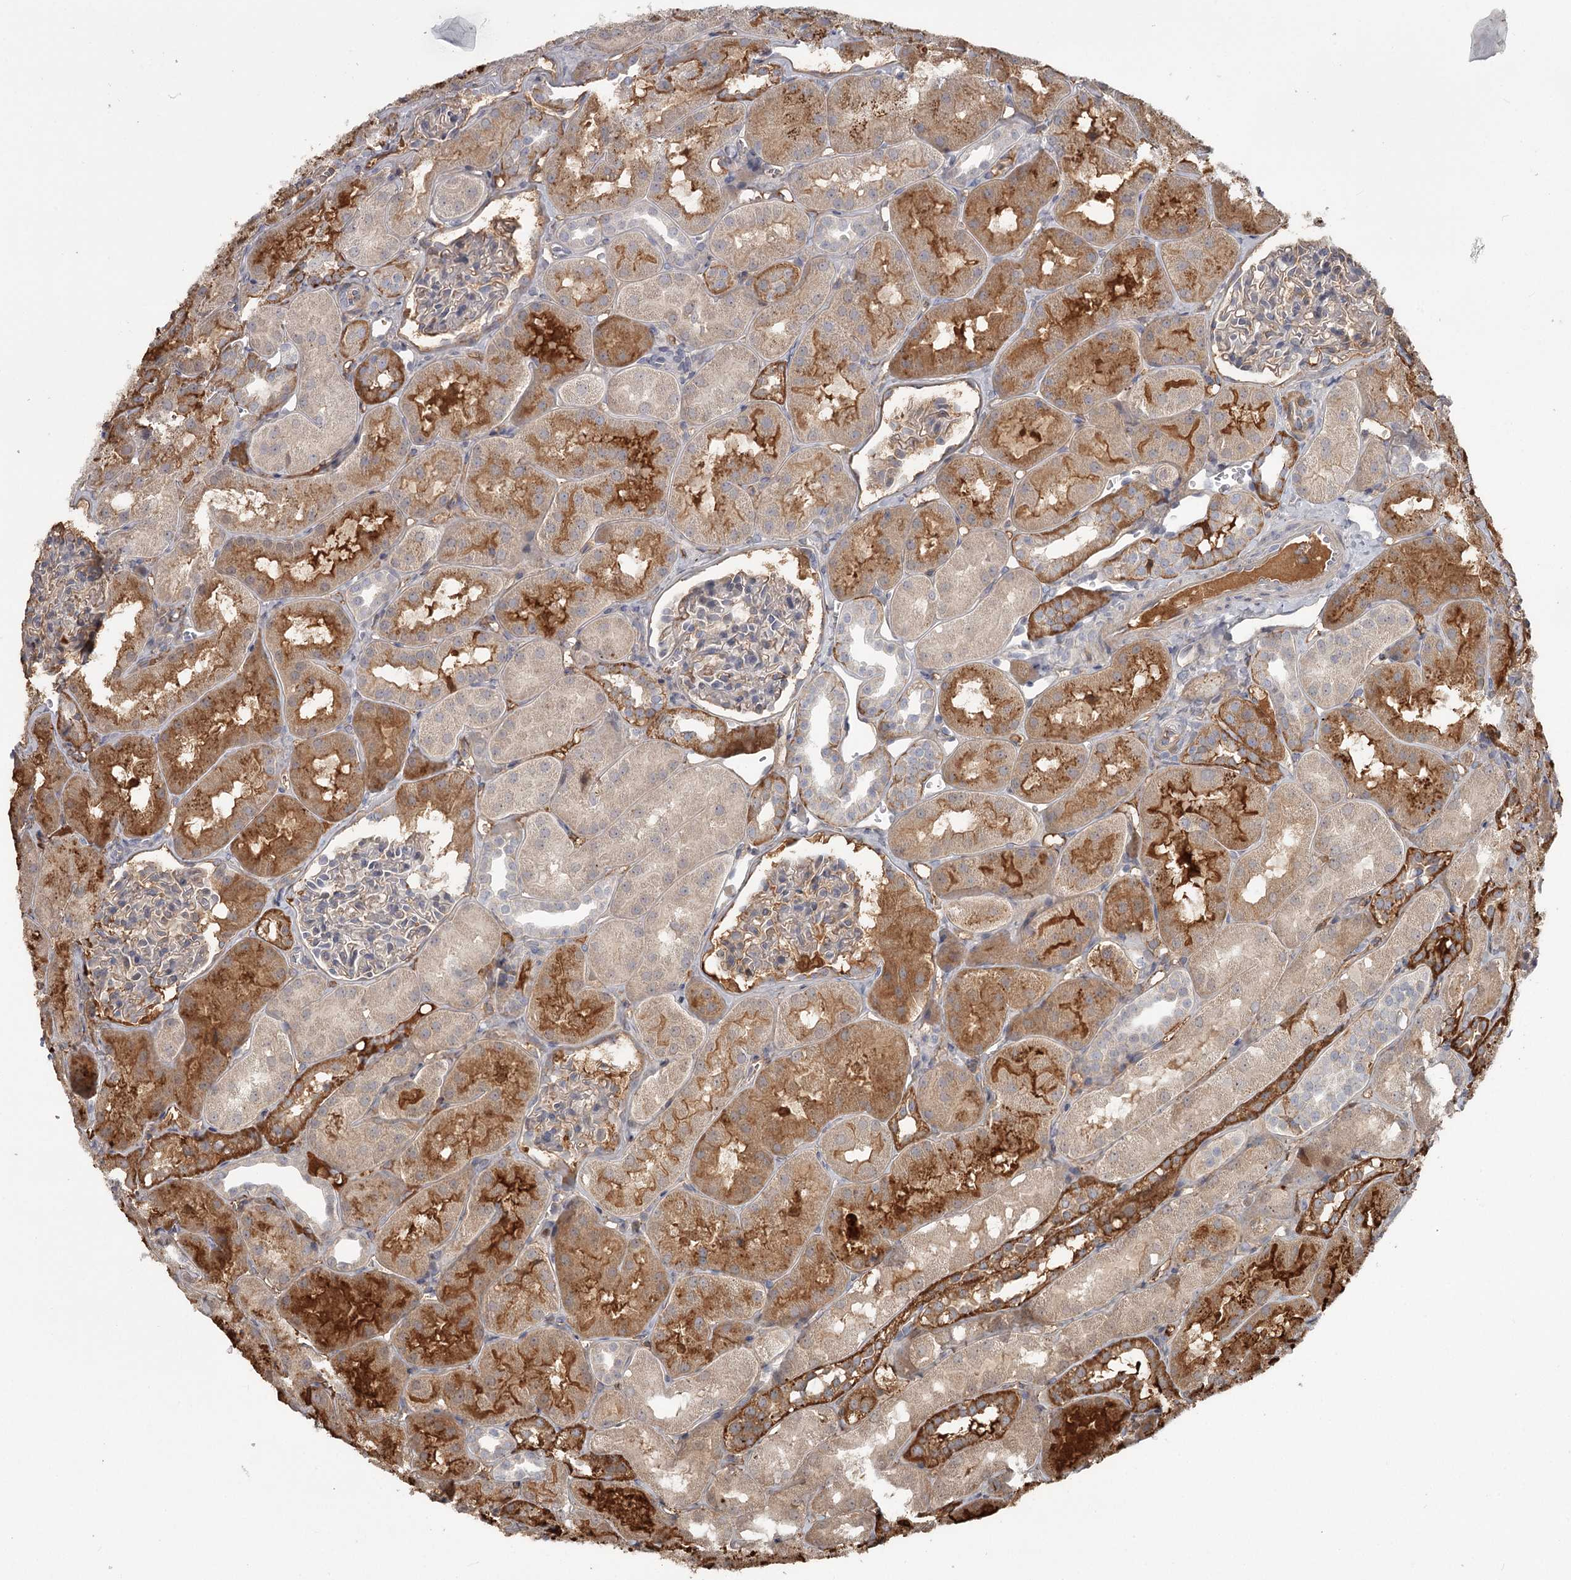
{"staining": {"intensity": "moderate", "quantity": "<25%", "location": "cytoplasmic/membranous"}, "tissue": "kidney", "cell_type": "Cells in glomeruli", "image_type": "normal", "snomed": [{"axis": "morphology", "description": "Normal tissue, NOS"}, {"axis": "topography", "description": "Kidney"}, {"axis": "topography", "description": "Urinary bladder"}], "caption": "DAB (3,3'-diaminobenzidine) immunohistochemical staining of unremarkable kidney reveals moderate cytoplasmic/membranous protein expression in approximately <25% of cells in glomeruli.", "gene": "DHRS9", "patient": {"sex": "male", "age": 16}}